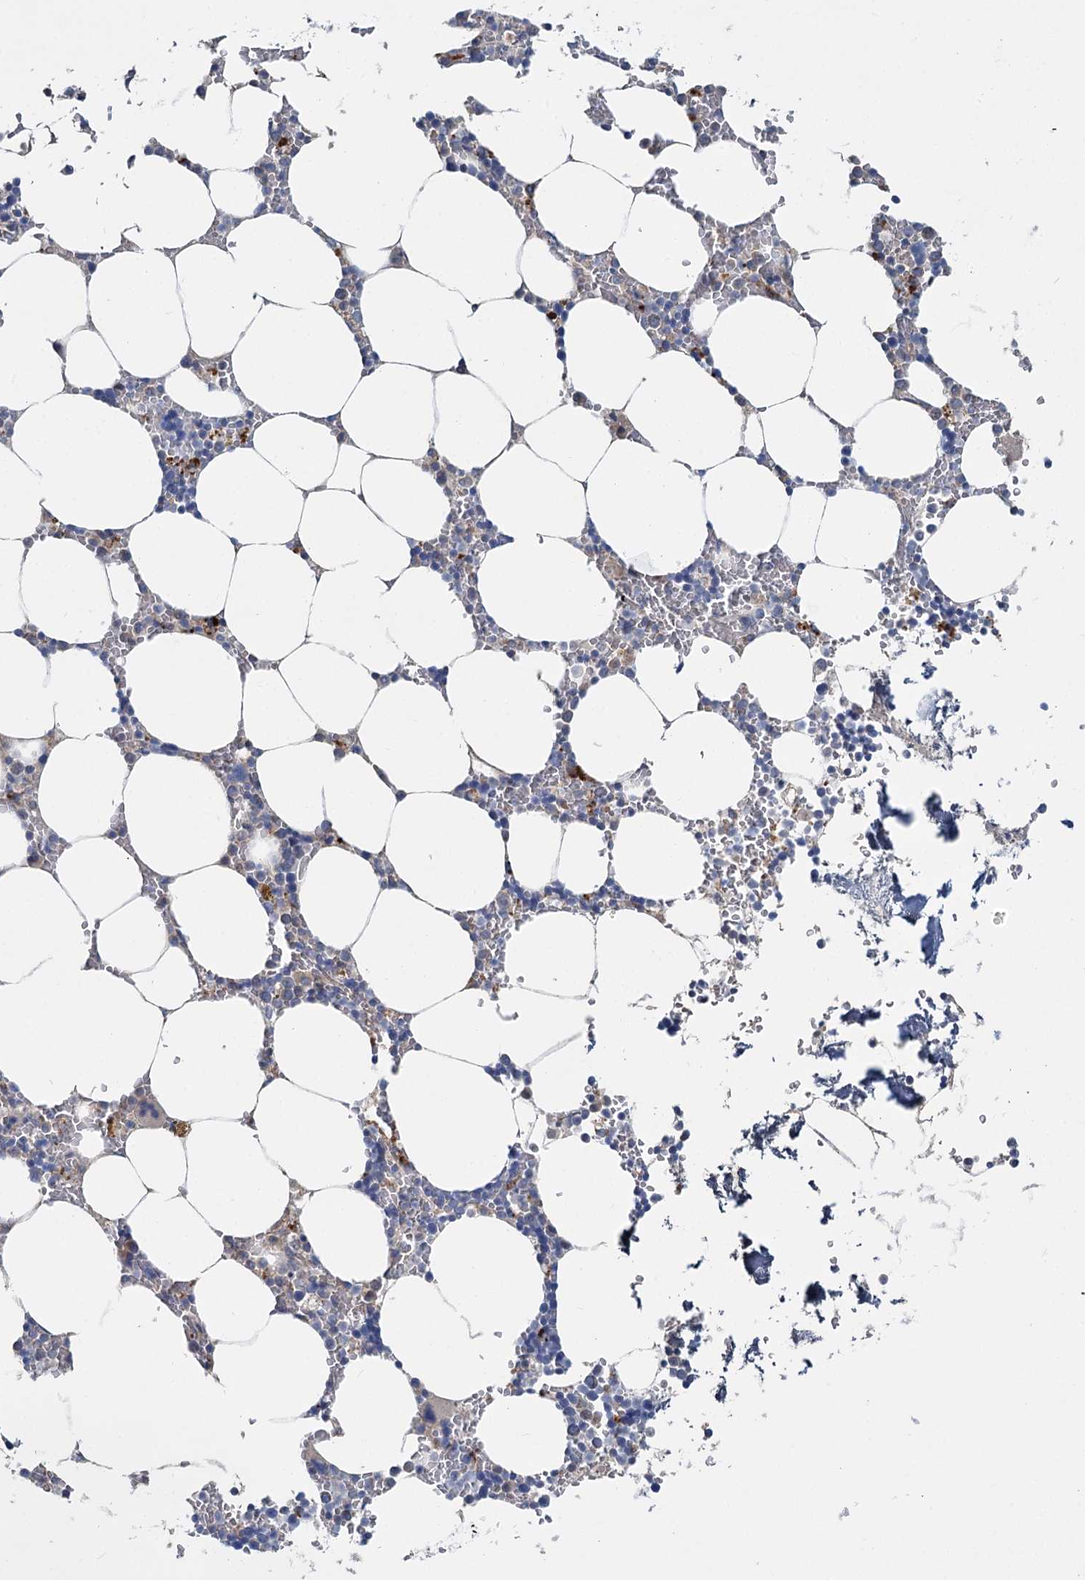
{"staining": {"intensity": "negative", "quantity": "none", "location": "none"}, "tissue": "bone marrow", "cell_type": "Hematopoietic cells", "image_type": "normal", "snomed": [{"axis": "morphology", "description": "Normal tissue, NOS"}, {"axis": "topography", "description": "Bone marrow"}], "caption": "This micrograph is of unremarkable bone marrow stained with immunohistochemistry (IHC) to label a protein in brown with the nuclei are counter-stained blue. There is no staining in hematopoietic cells. (DAB IHC visualized using brightfield microscopy, high magnification).", "gene": "ANKRD16", "patient": {"sex": "male", "age": 70}}